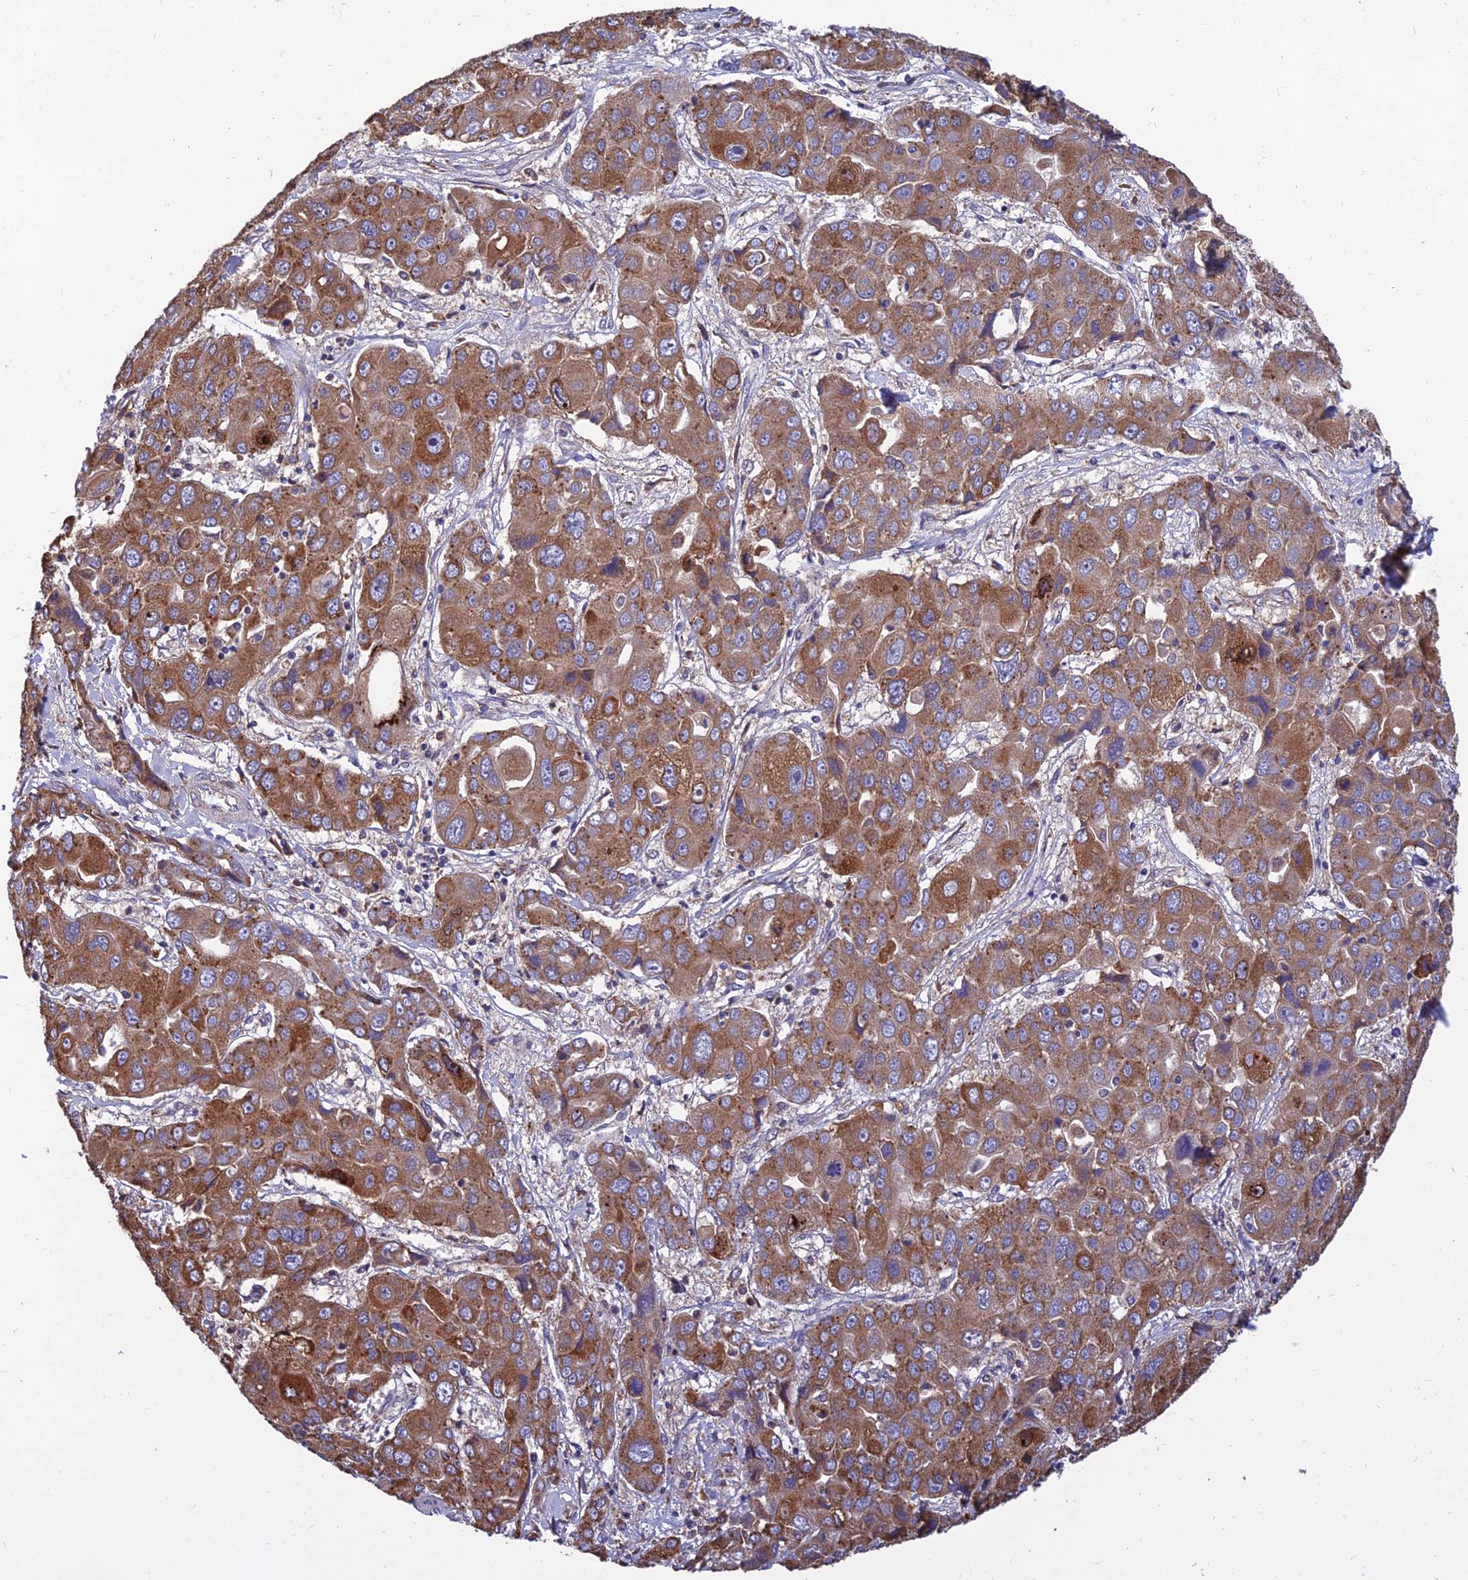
{"staining": {"intensity": "moderate", "quantity": ">75%", "location": "cytoplasmic/membranous"}, "tissue": "liver cancer", "cell_type": "Tumor cells", "image_type": "cancer", "snomed": [{"axis": "morphology", "description": "Cholangiocarcinoma"}, {"axis": "topography", "description": "Liver"}], "caption": "Human cholangiocarcinoma (liver) stained with a brown dye shows moderate cytoplasmic/membranous positive positivity in approximately >75% of tumor cells.", "gene": "UMAD1", "patient": {"sex": "male", "age": 67}}